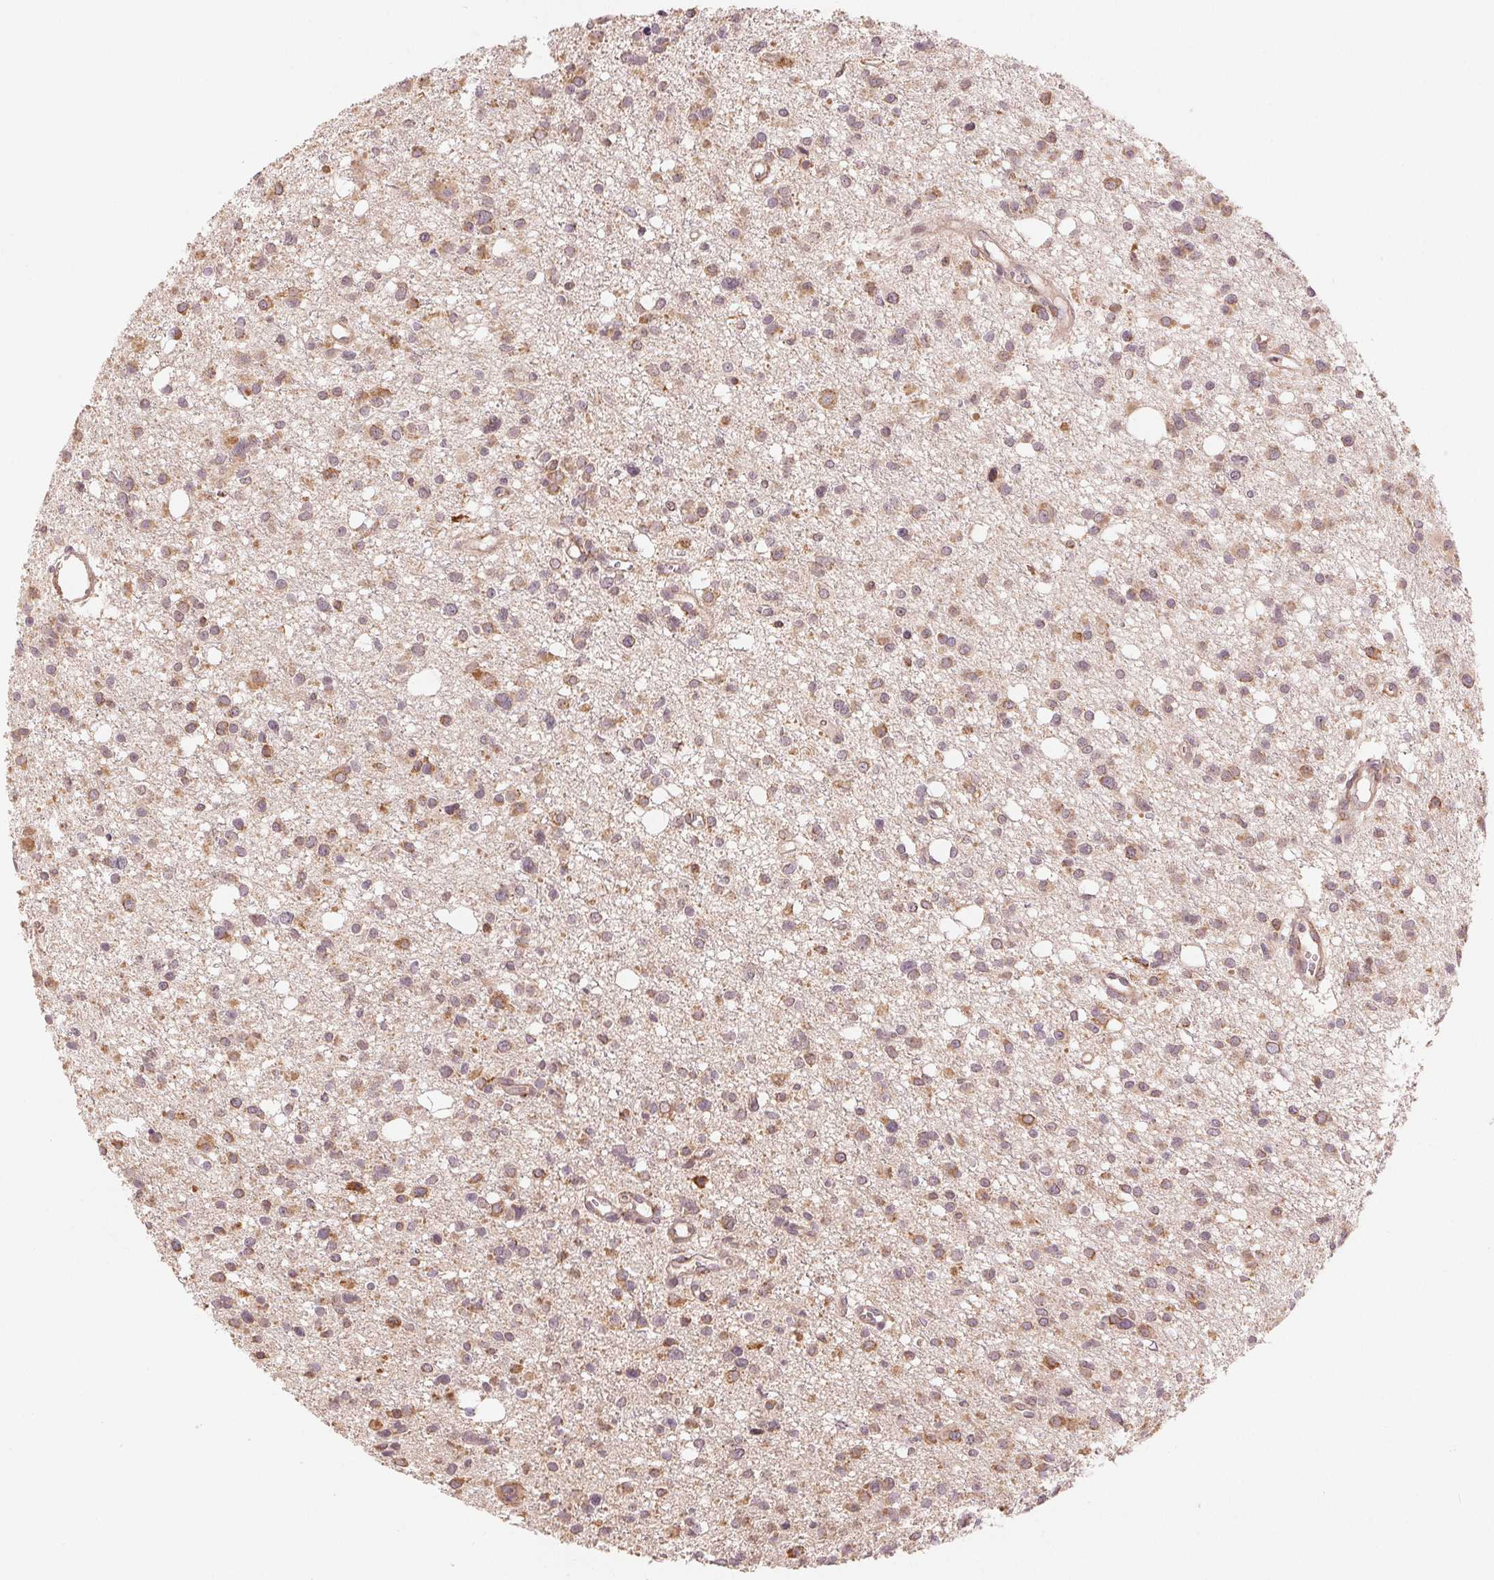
{"staining": {"intensity": "moderate", "quantity": ">75%", "location": "cytoplasmic/membranous"}, "tissue": "glioma", "cell_type": "Tumor cells", "image_type": "cancer", "snomed": [{"axis": "morphology", "description": "Glioma, malignant, High grade"}, {"axis": "topography", "description": "Brain"}], "caption": "Malignant high-grade glioma was stained to show a protein in brown. There is medium levels of moderate cytoplasmic/membranous expression in about >75% of tumor cells.", "gene": "SLC20A1", "patient": {"sex": "male", "age": 23}}